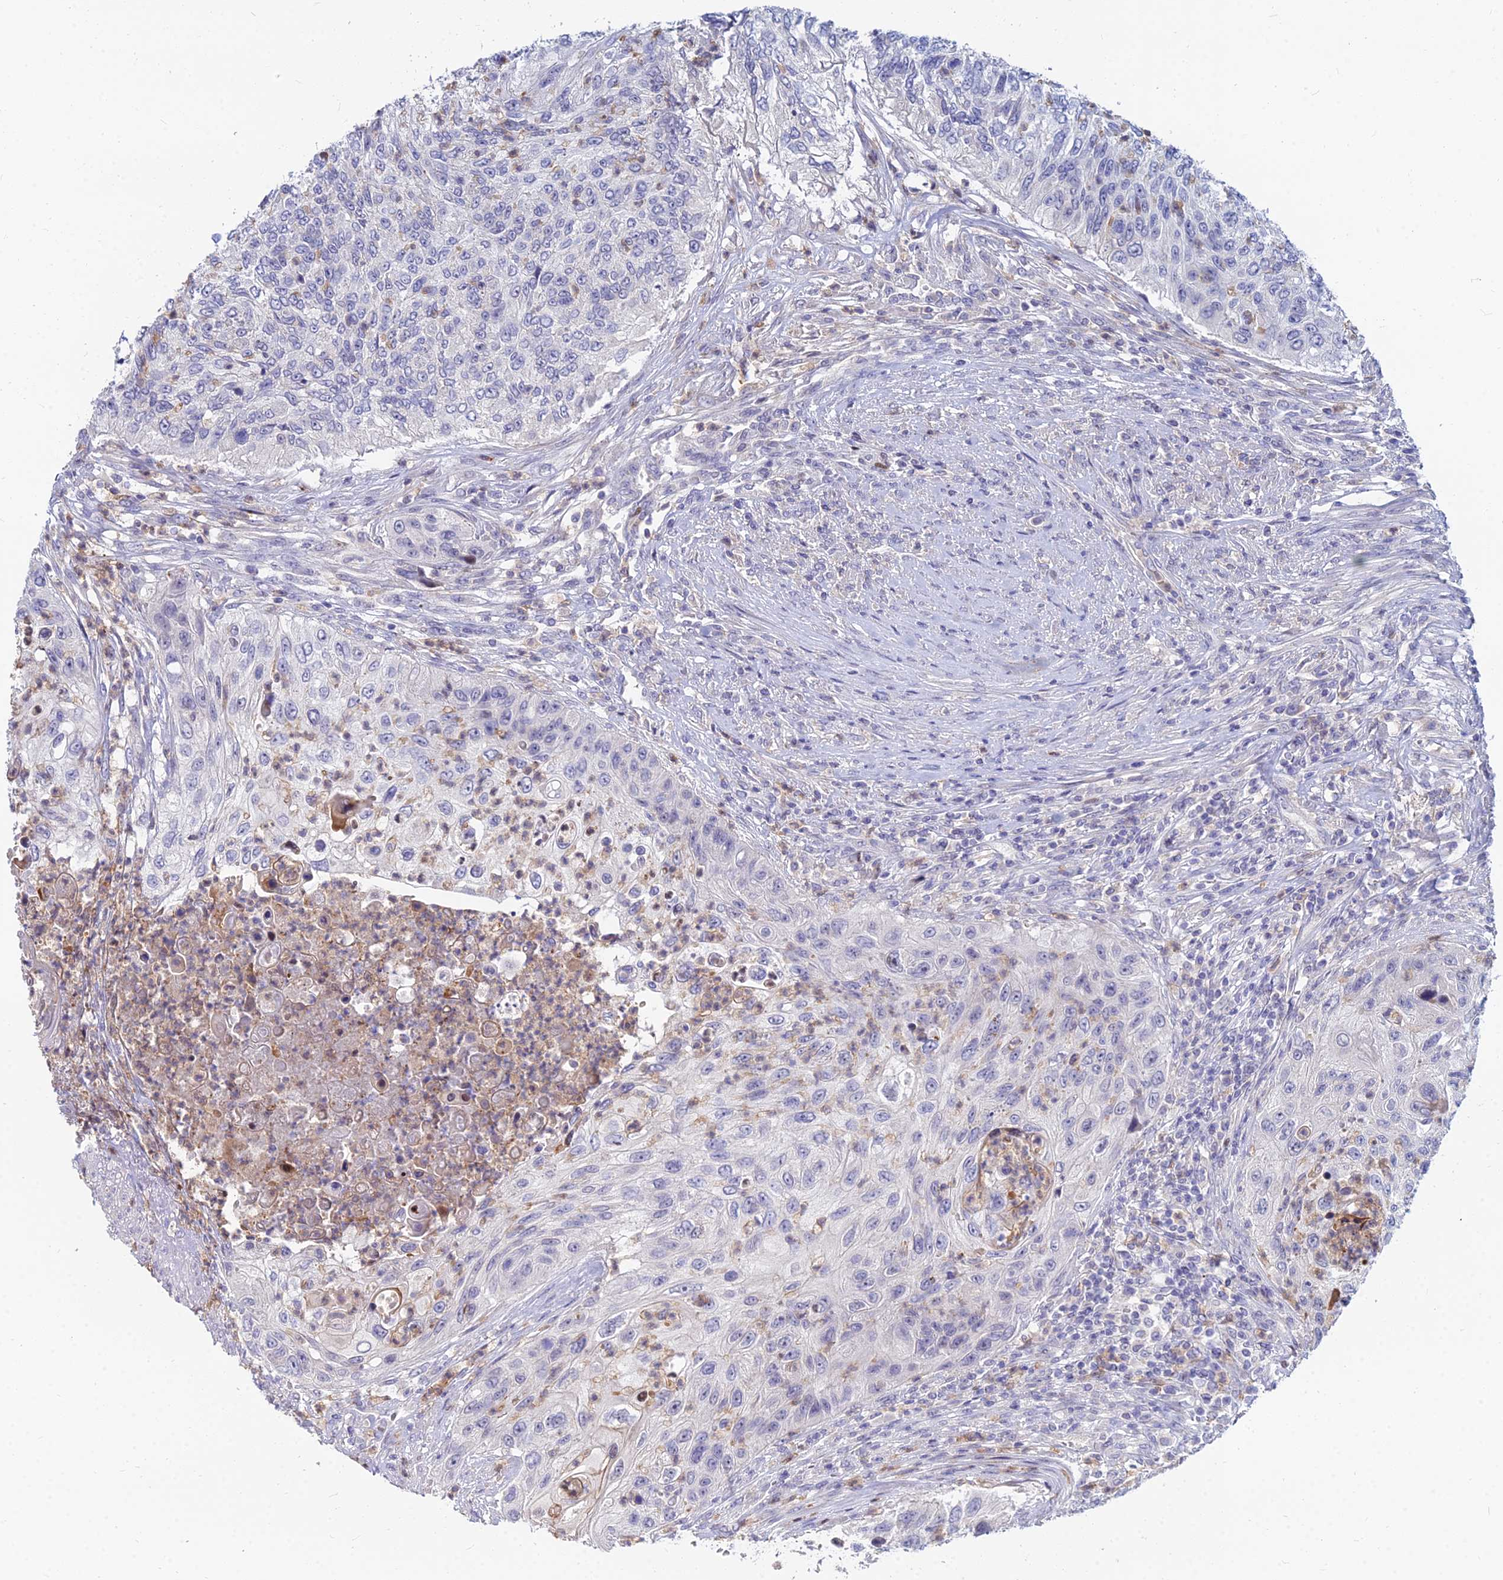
{"staining": {"intensity": "negative", "quantity": "none", "location": "none"}, "tissue": "urothelial cancer", "cell_type": "Tumor cells", "image_type": "cancer", "snomed": [{"axis": "morphology", "description": "Urothelial carcinoma, High grade"}, {"axis": "topography", "description": "Urinary bladder"}], "caption": "An immunohistochemistry micrograph of urothelial cancer is shown. There is no staining in tumor cells of urothelial cancer.", "gene": "GOLGA6D", "patient": {"sex": "female", "age": 60}}